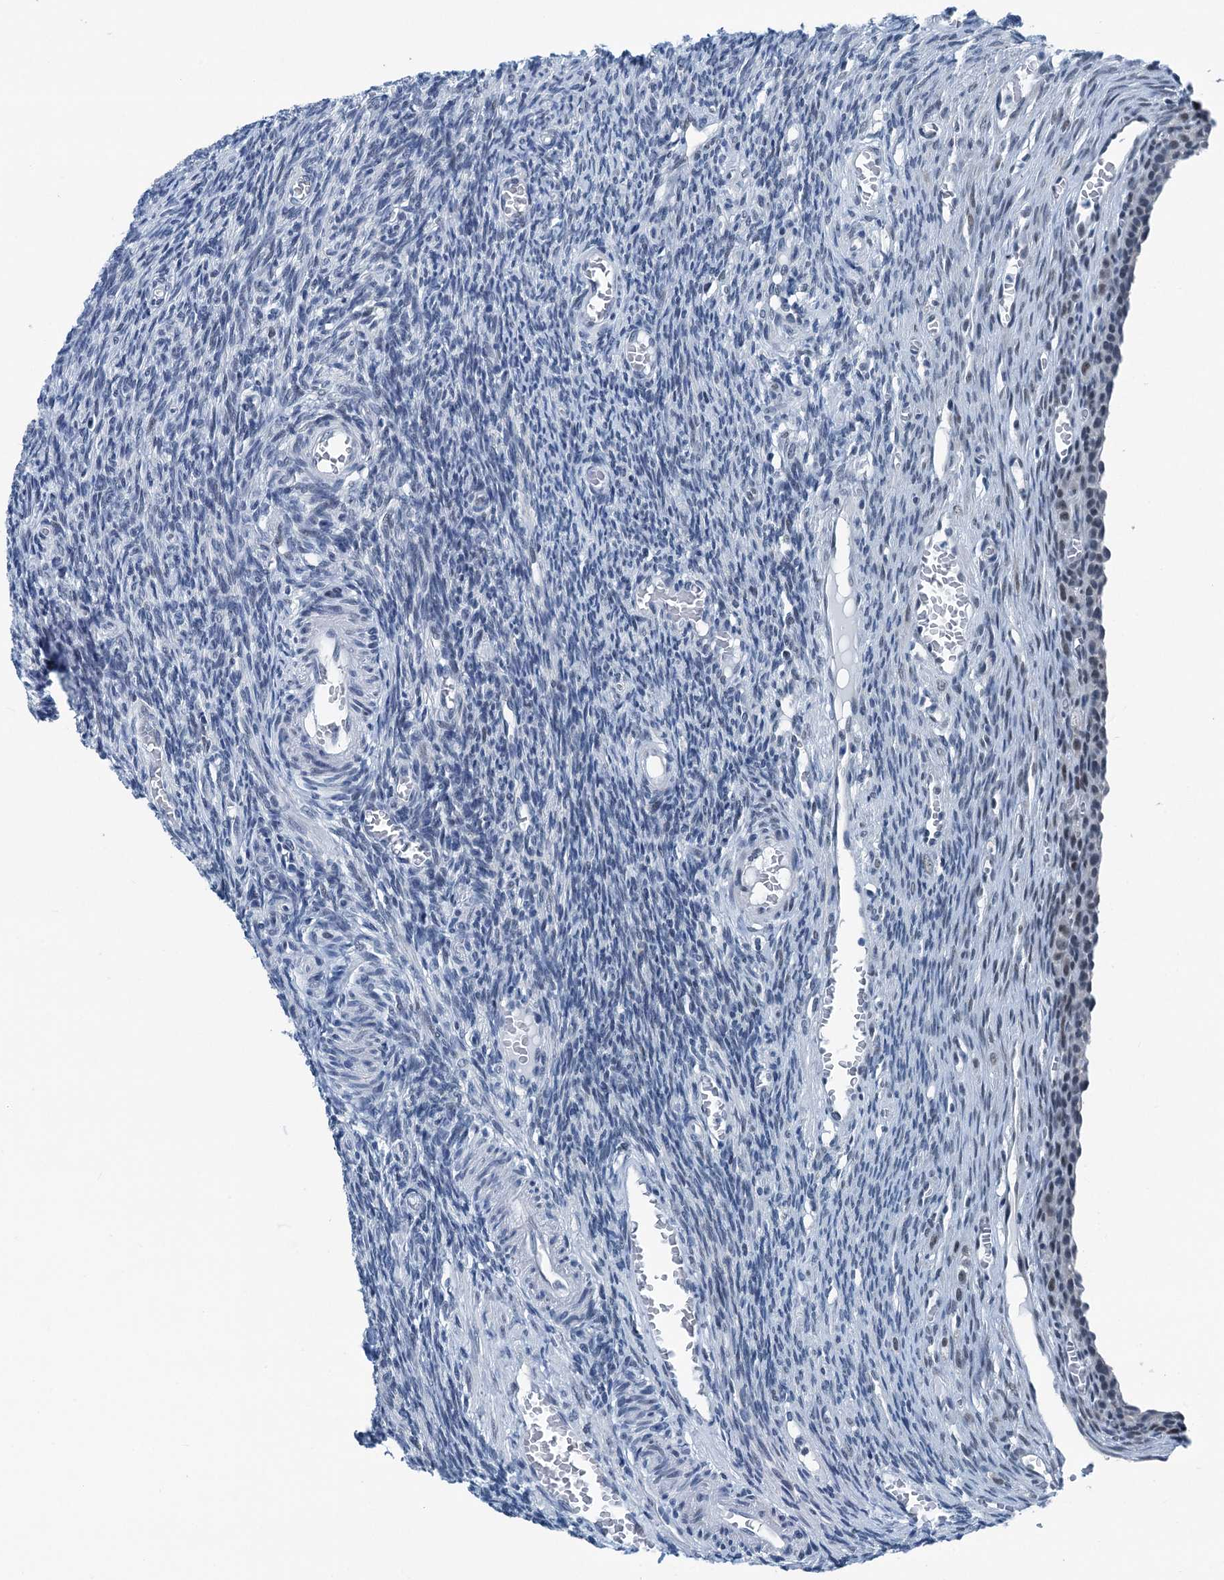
{"staining": {"intensity": "negative", "quantity": "none", "location": "none"}, "tissue": "ovary", "cell_type": "Ovarian stroma cells", "image_type": "normal", "snomed": [{"axis": "morphology", "description": "Normal tissue, NOS"}, {"axis": "topography", "description": "Ovary"}], "caption": "Ovarian stroma cells show no significant staining in normal ovary. (DAB immunohistochemistry (IHC) visualized using brightfield microscopy, high magnification).", "gene": "TRPT1", "patient": {"sex": "female", "age": 27}}